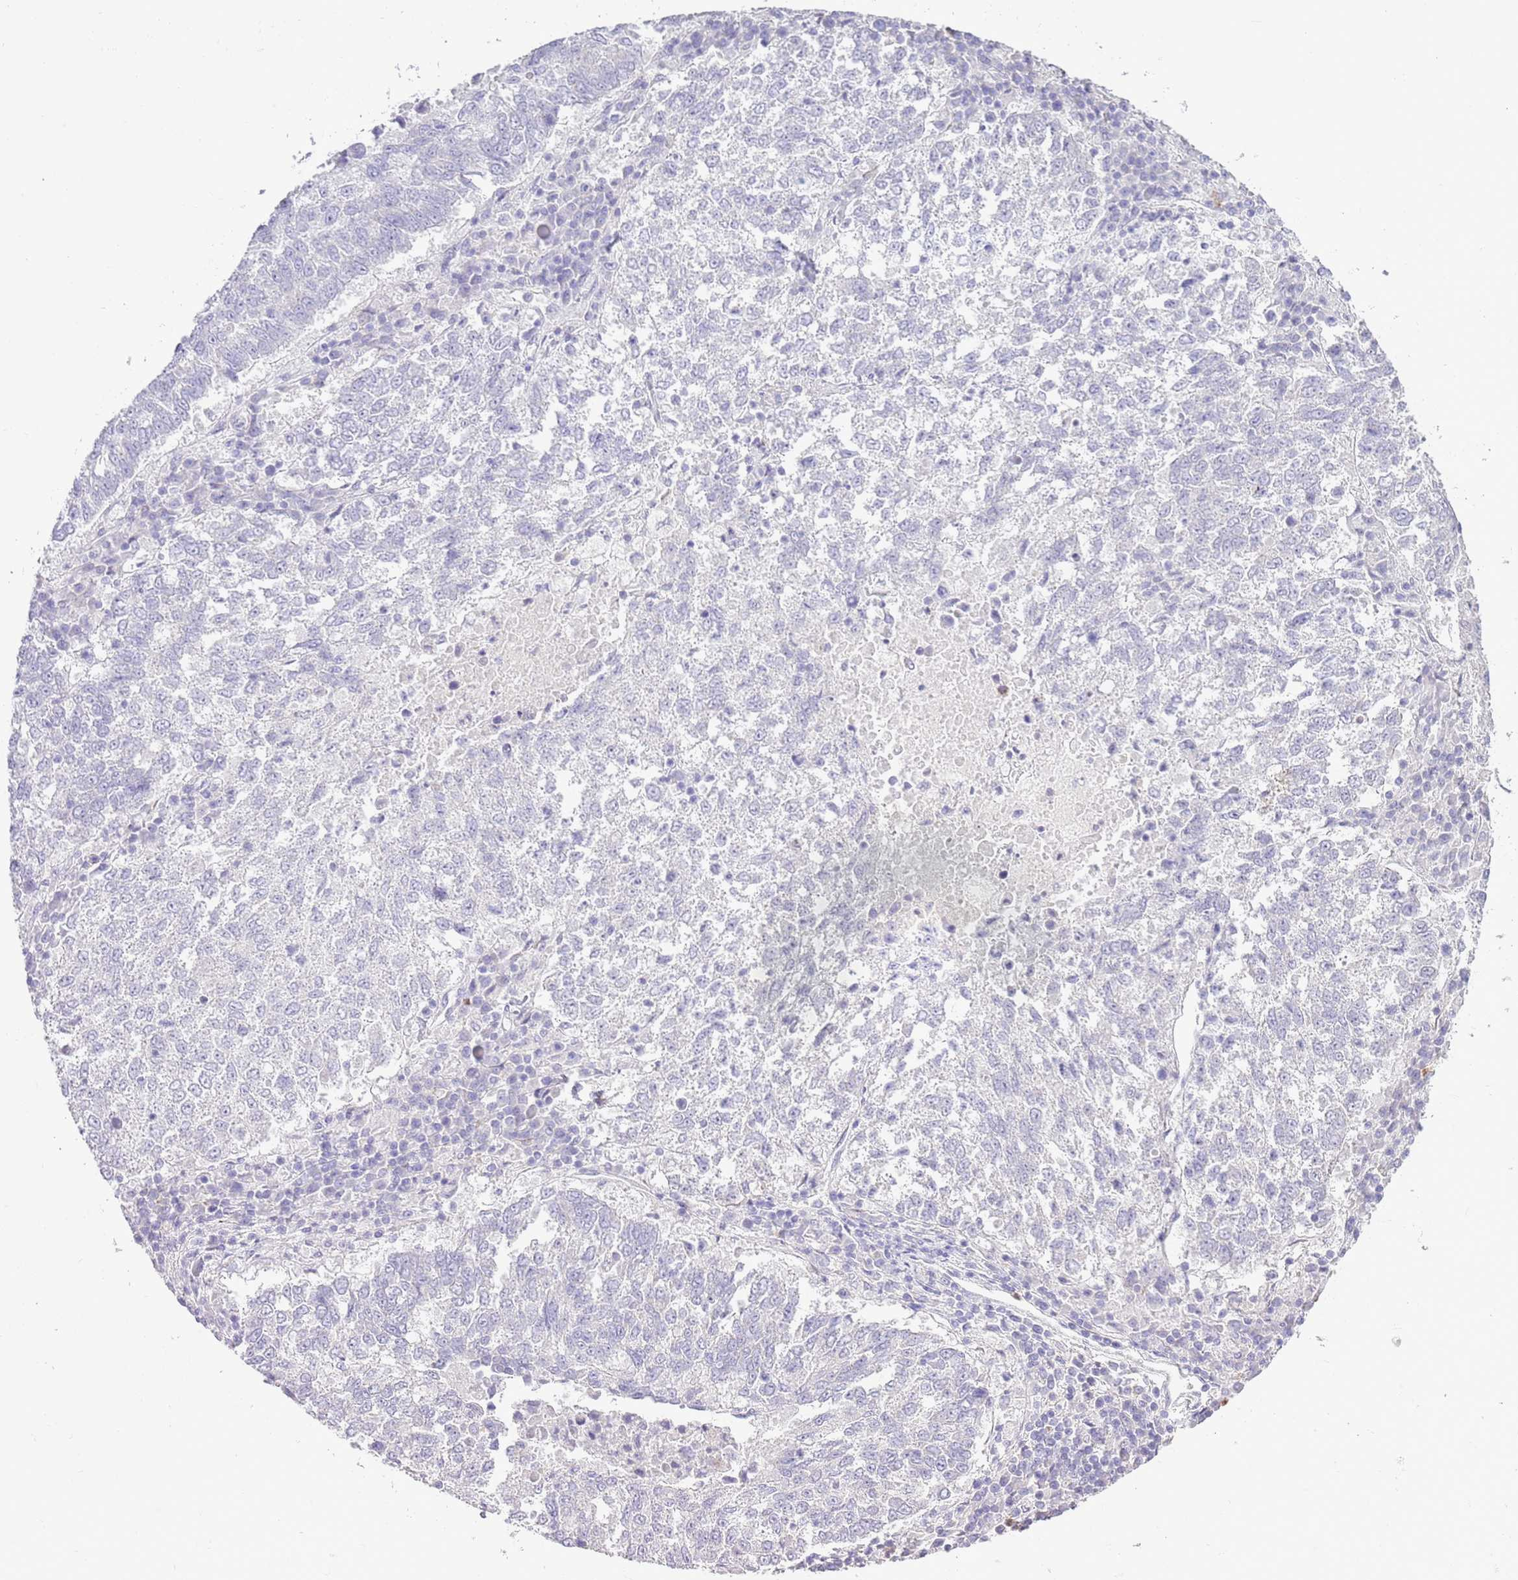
{"staining": {"intensity": "negative", "quantity": "none", "location": "none"}, "tissue": "lung cancer", "cell_type": "Tumor cells", "image_type": "cancer", "snomed": [{"axis": "morphology", "description": "Squamous cell carcinoma, NOS"}, {"axis": "topography", "description": "Lung"}], "caption": "Immunohistochemical staining of lung cancer reveals no significant staining in tumor cells.", "gene": "OR2Z1", "patient": {"sex": "male", "age": 73}}